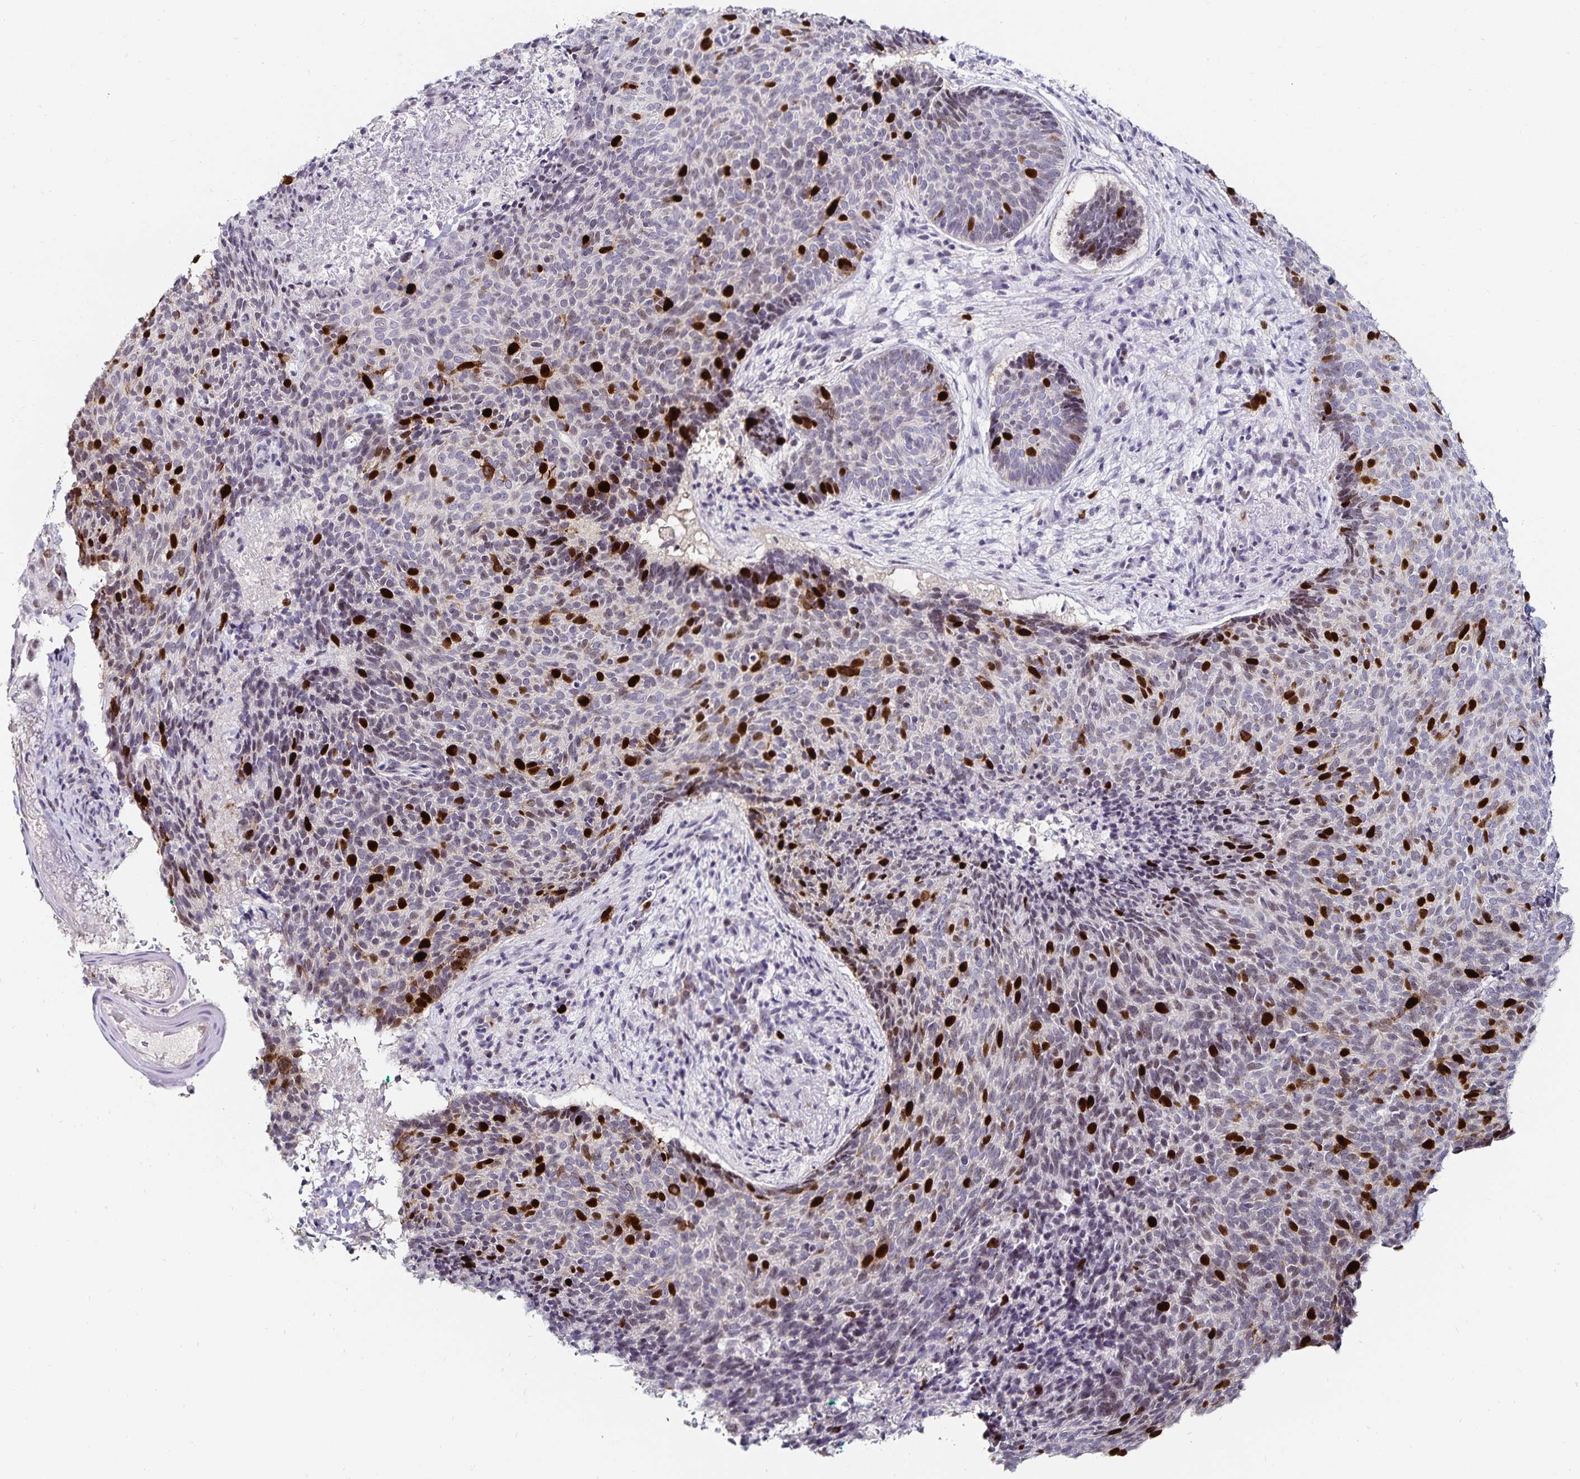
{"staining": {"intensity": "strong", "quantity": "<25%", "location": "nuclear"}, "tissue": "skin cancer", "cell_type": "Tumor cells", "image_type": "cancer", "snomed": [{"axis": "morphology", "description": "Basal cell carcinoma"}, {"axis": "topography", "description": "Skin"}, {"axis": "topography", "description": "Skin of head"}], "caption": "Basal cell carcinoma (skin) stained for a protein reveals strong nuclear positivity in tumor cells.", "gene": "ANLN", "patient": {"sex": "female", "age": 92}}